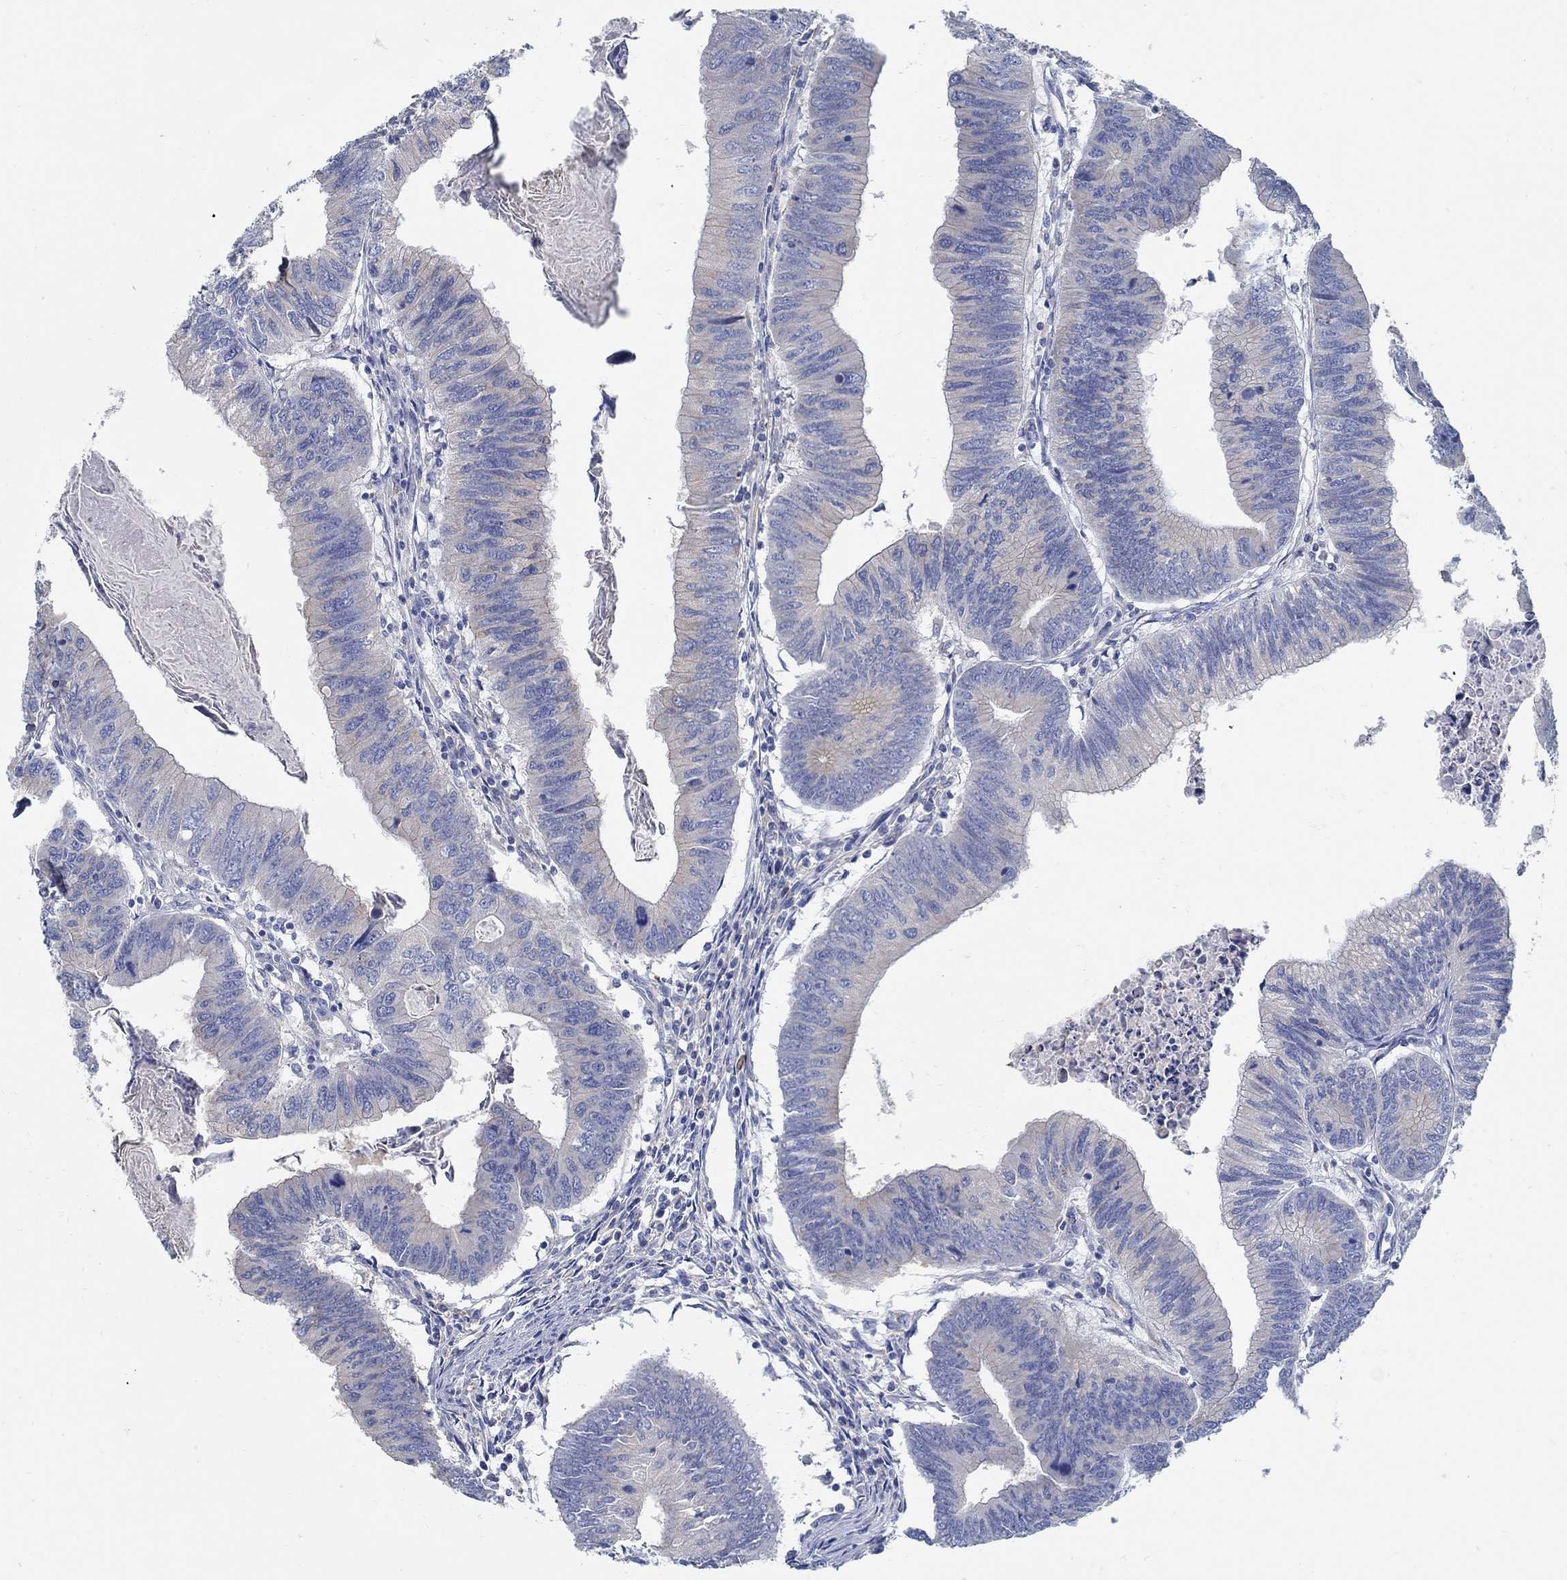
{"staining": {"intensity": "weak", "quantity": "<25%", "location": "cytoplasmic/membranous"}, "tissue": "colorectal cancer", "cell_type": "Tumor cells", "image_type": "cancer", "snomed": [{"axis": "morphology", "description": "Adenocarcinoma, NOS"}, {"axis": "topography", "description": "Colon"}], "caption": "Immunohistochemistry (IHC) image of human colorectal cancer stained for a protein (brown), which shows no expression in tumor cells.", "gene": "PCDH11X", "patient": {"sex": "male", "age": 53}}